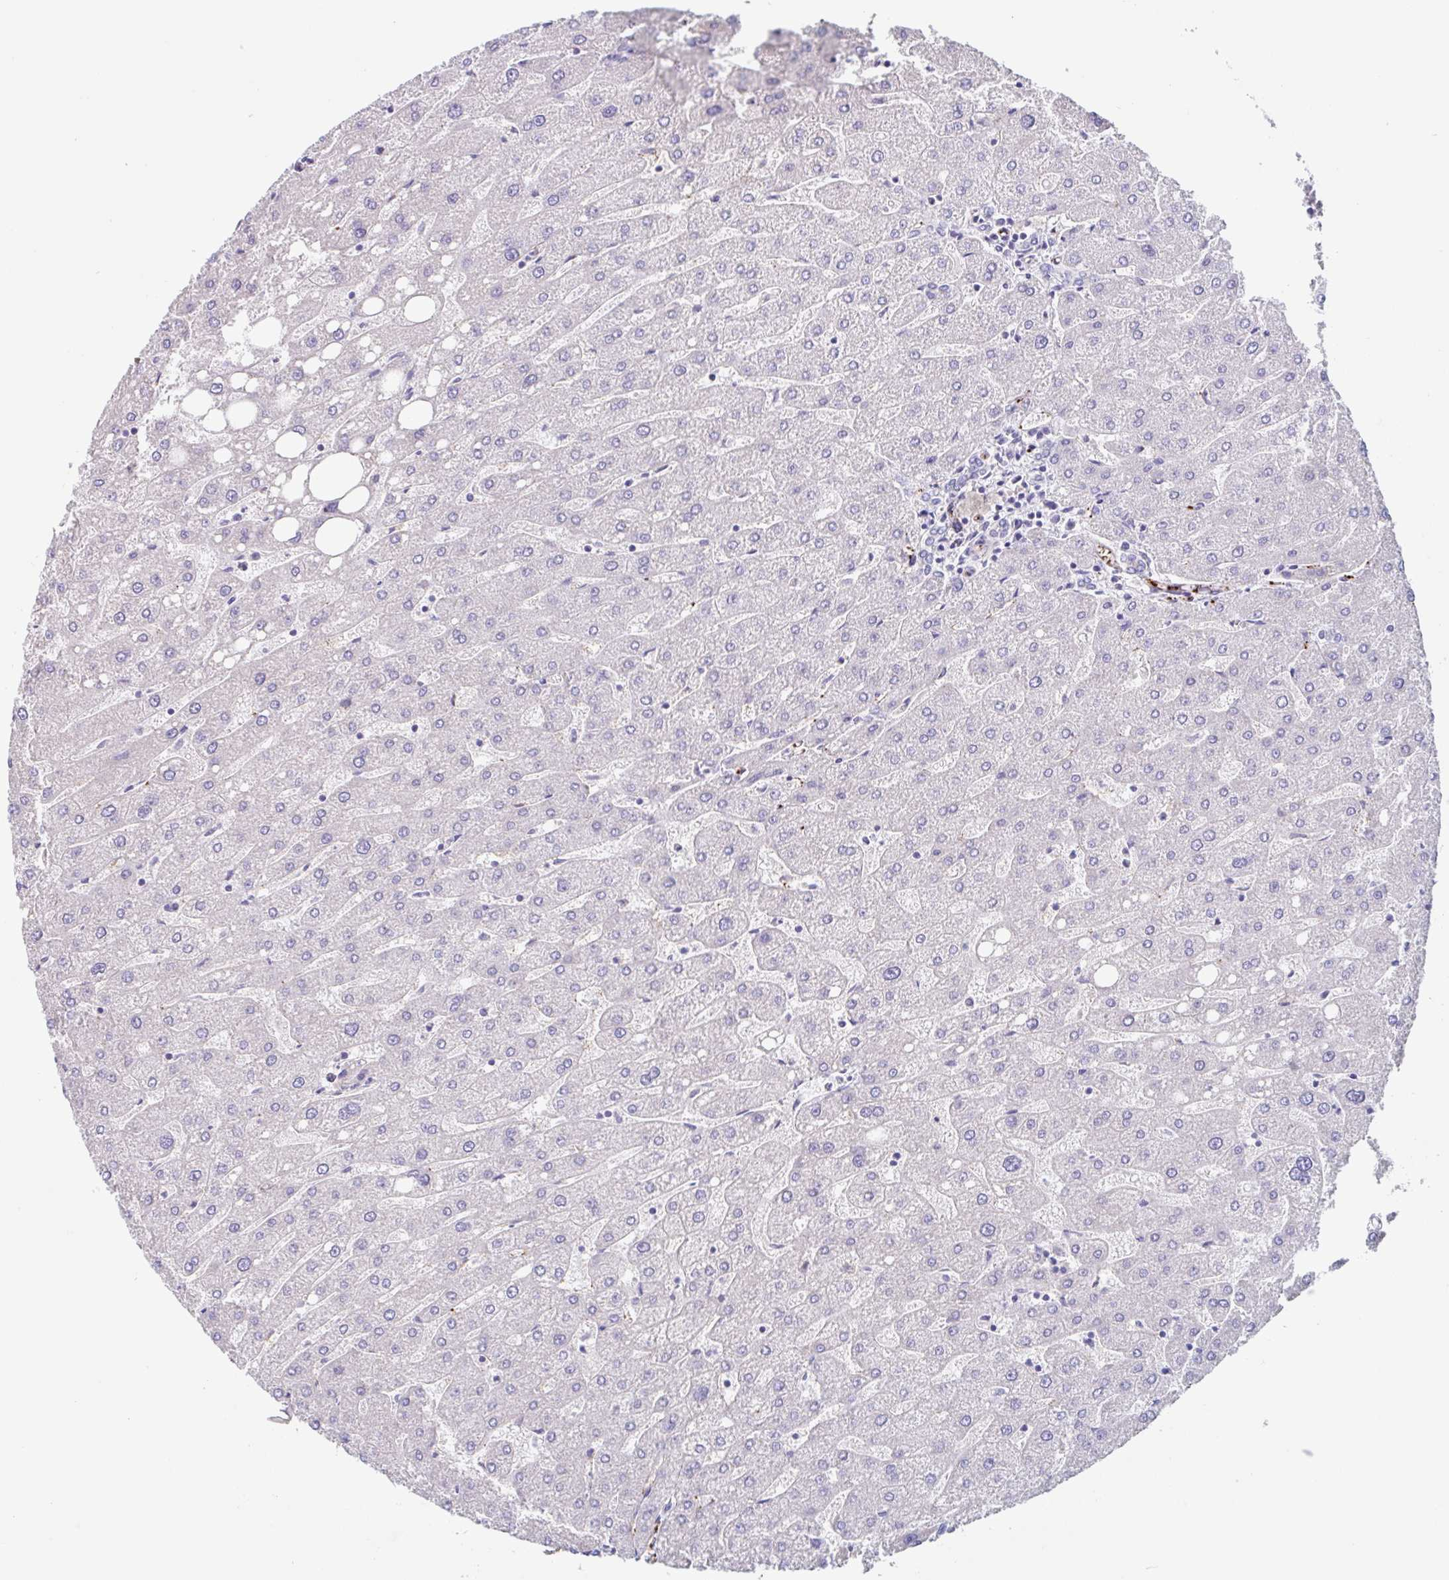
{"staining": {"intensity": "negative", "quantity": "none", "location": "none"}, "tissue": "liver", "cell_type": "Cholangiocytes", "image_type": "normal", "snomed": [{"axis": "morphology", "description": "Normal tissue, NOS"}, {"axis": "topography", "description": "Liver"}], "caption": "This is an immunohistochemistry photomicrograph of normal human liver. There is no positivity in cholangiocytes.", "gene": "EHD4", "patient": {"sex": "male", "age": 67}}